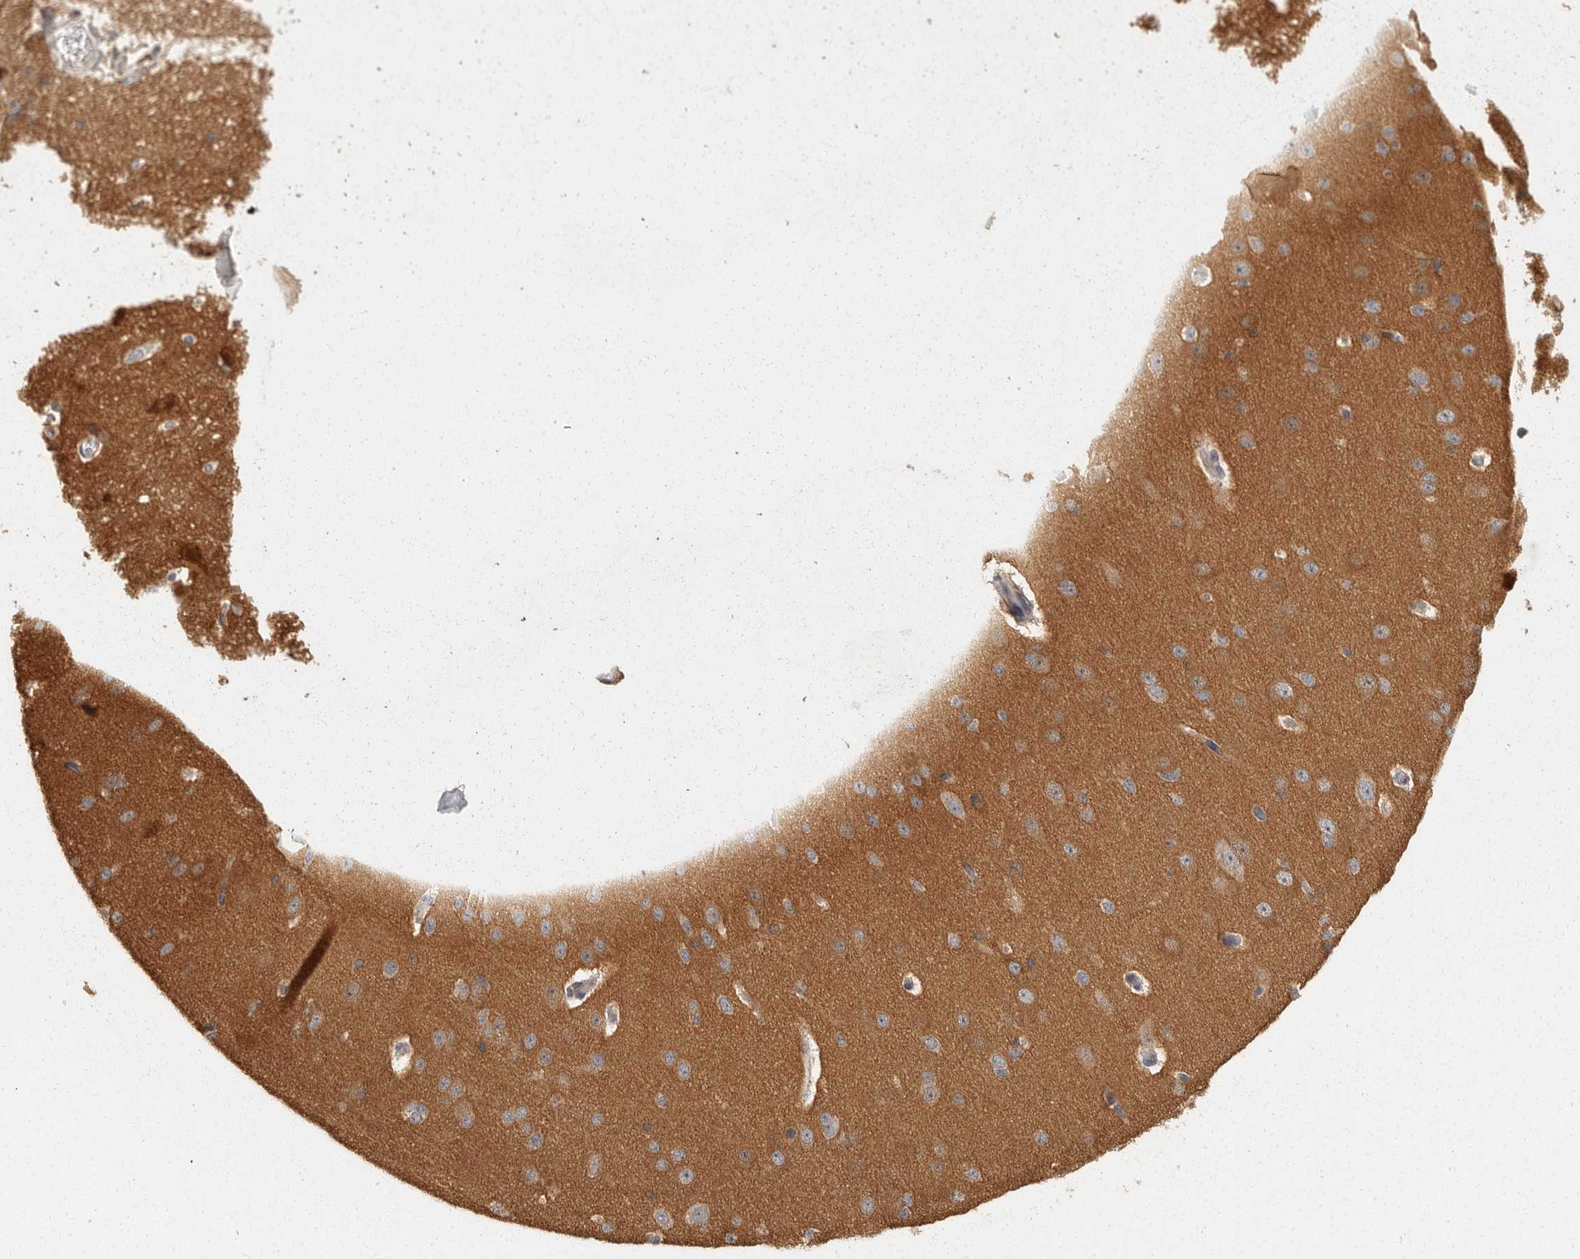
{"staining": {"intensity": "moderate", "quantity": ">75%", "location": "cytoplasmic/membranous"}, "tissue": "cerebral cortex", "cell_type": "Endothelial cells", "image_type": "normal", "snomed": [{"axis": "morphology", "description": "Normal tissue, NOS"}, {"axis": "morphology", "description": "Developmental malformation"}, {"axis": "topography", "description": "Cerebral cortex"}], "caption": "DAB immunohistochemical staining of unremarkable human cerebral cortex exhibits moderate cytoplasmic/membranous protein expression in about >75% of endothelial cells. The staining was performed using DAB (3,3'-diaminobenzidine) to visualize the protein expression in brown, while the nuclei were stained in blue with hematoxylin (Magnification: 20x).", "gene": "BAIAP2", "patient": {"sex": "female", "age": 30}}